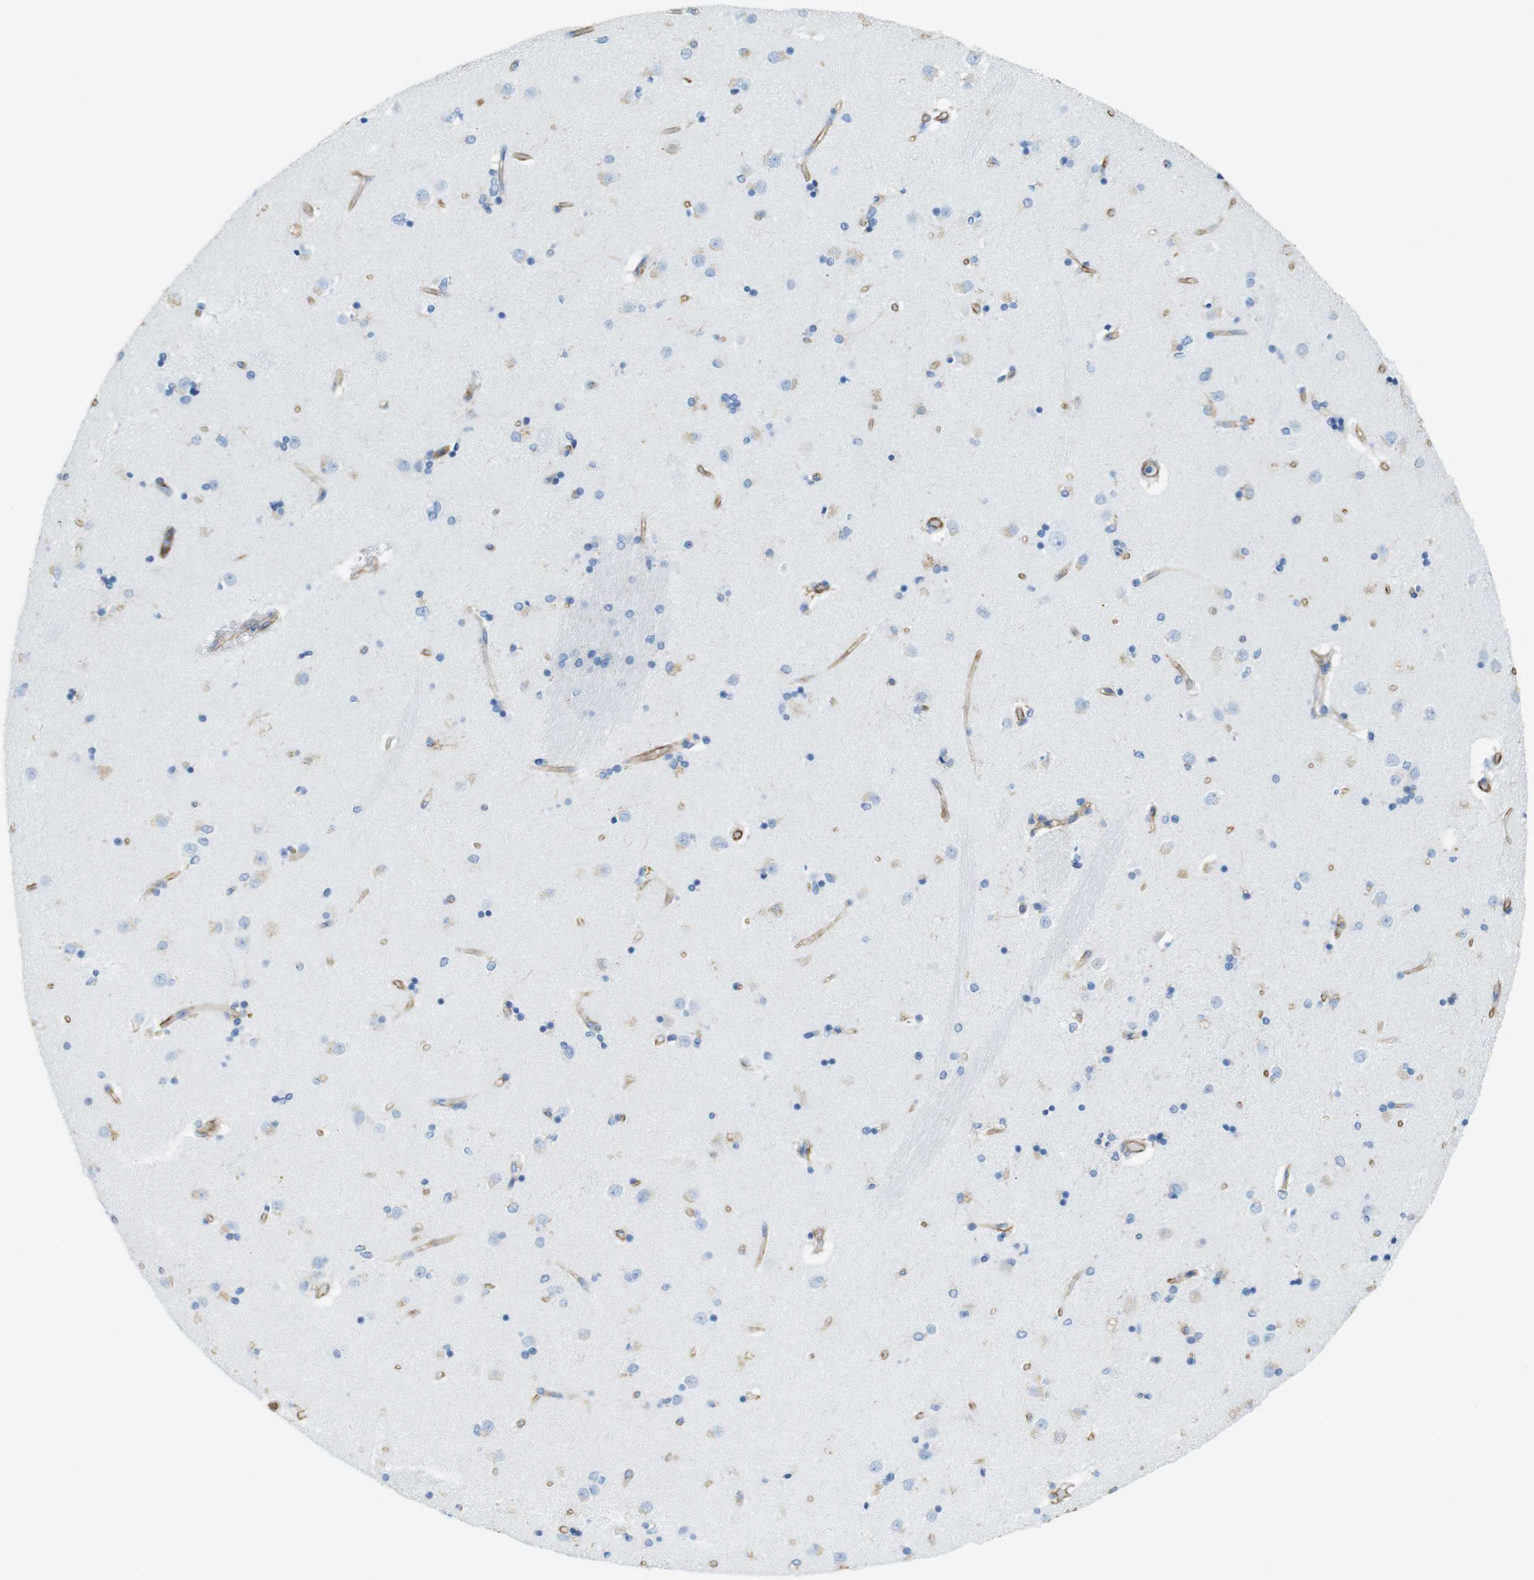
{"staining": {"intensity": "negative", "quantity": "none", "location": "none"}, "tissue": "caudate", "cell_type": "Glial cells", "image_type": "normal", "snomed": [{"axis": "morphology", "description": "Normal tissue, NOS"}, {"axis": "topography", "description": "Lateral ventricle wall"}], "caption": "An IHC micrograph of benign caudate is shown. There is no staining in glial cells of caudate. The staining is performed using DAB brown chromogen with nuclei counter-stained in using hematoxylin.", "gene": "MS4A10", "patient": {"sex": "female", "age": 54}}